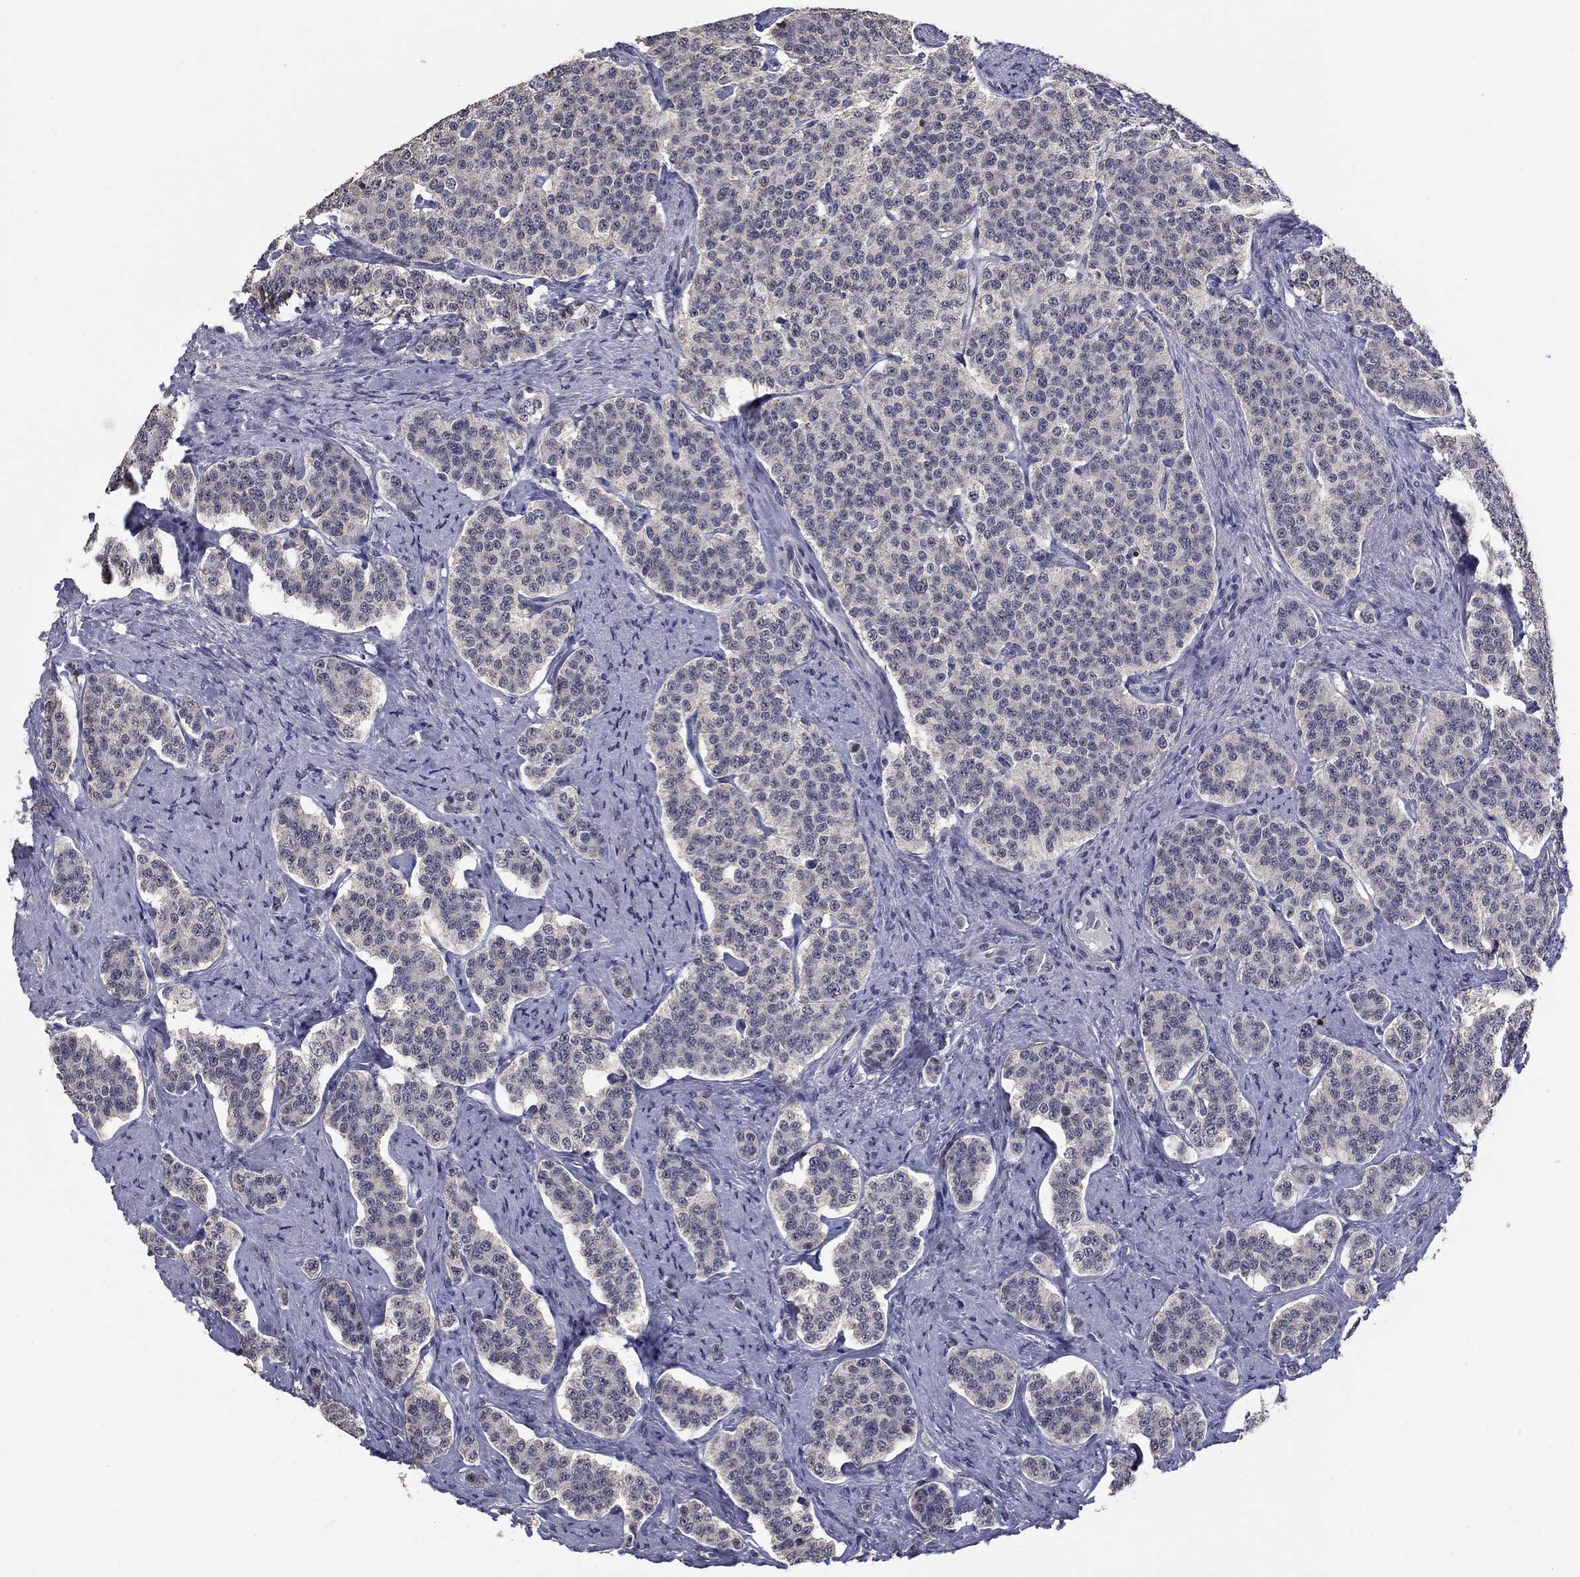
{"staining": {"intensity": "negative", "quantity": "none", "location": "none"}, "tissue": "carcinoid", "cell_type": "Tumor cells", "image_type": "cancer", "snomed": [{"axis": "morphology", "description": "Carcinoid, malignant, NOS"}, {"axis": "topography", "description": "Small intestine"}], "caption": "The IHC photomicrograph has no significant expression in tumor cells of malignant carcinoid tissue.", "gene": "SPATA33", "patient": {"sex": "female", "age": 58}}